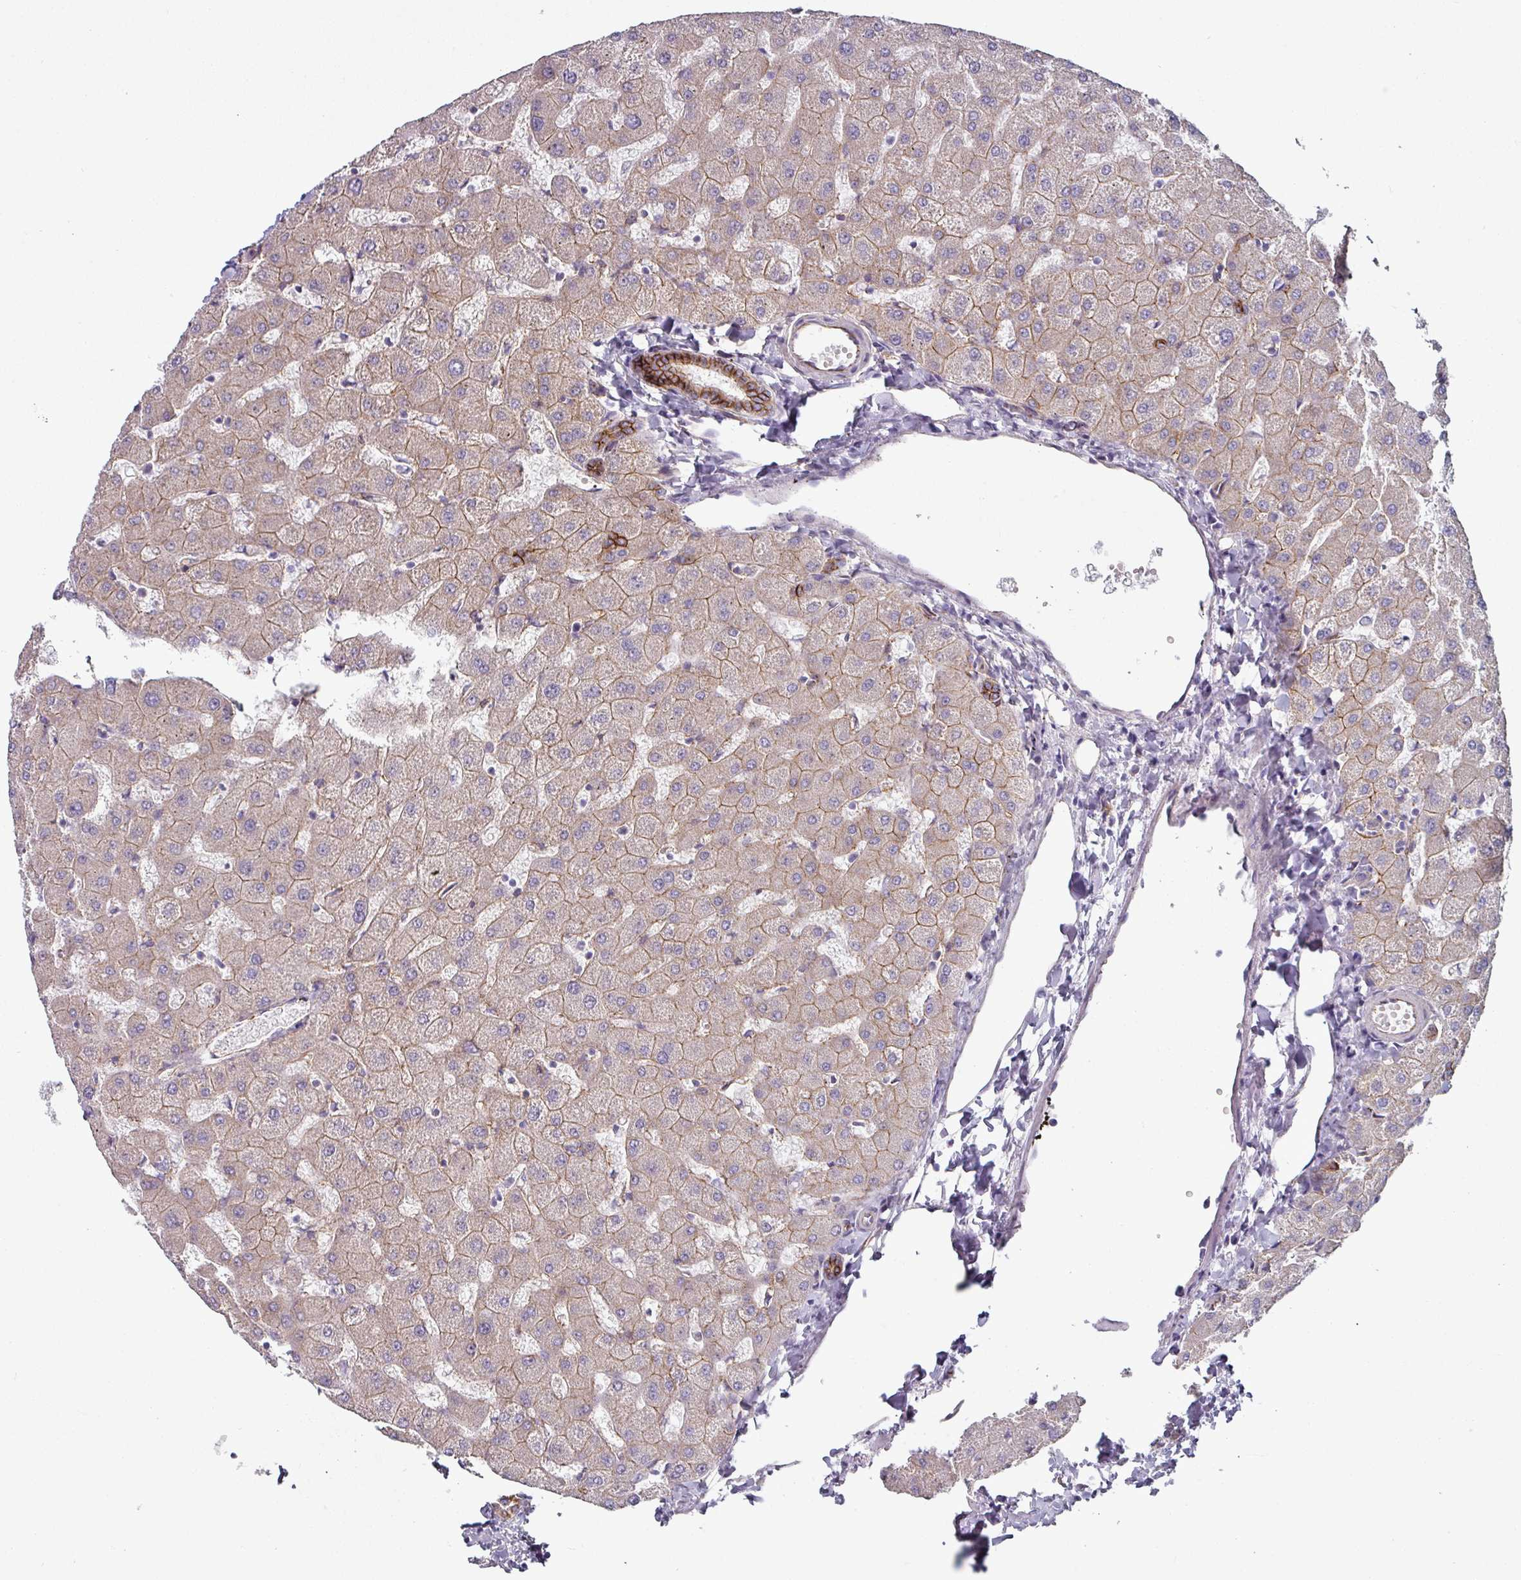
{"staining": {"intensity": "strong", "quantity": ">75%", "location": "cytoplasmic/membranous"}, "tissue": "liver", "cell_type": "Cholangiocytes", "image_type": "normal", "snomed": [{"axis": "morphology", "description": "Normal tissue, NOS"}, {"axis": "topography", "description": "Liver"}], "caption": "An image of human liver stained for a protein demonstrates strong cytoplasmic/membranous brown staining in cholangiocytes.", "gene": "JUP", "patient": {"sex": "female", "age": 63}}